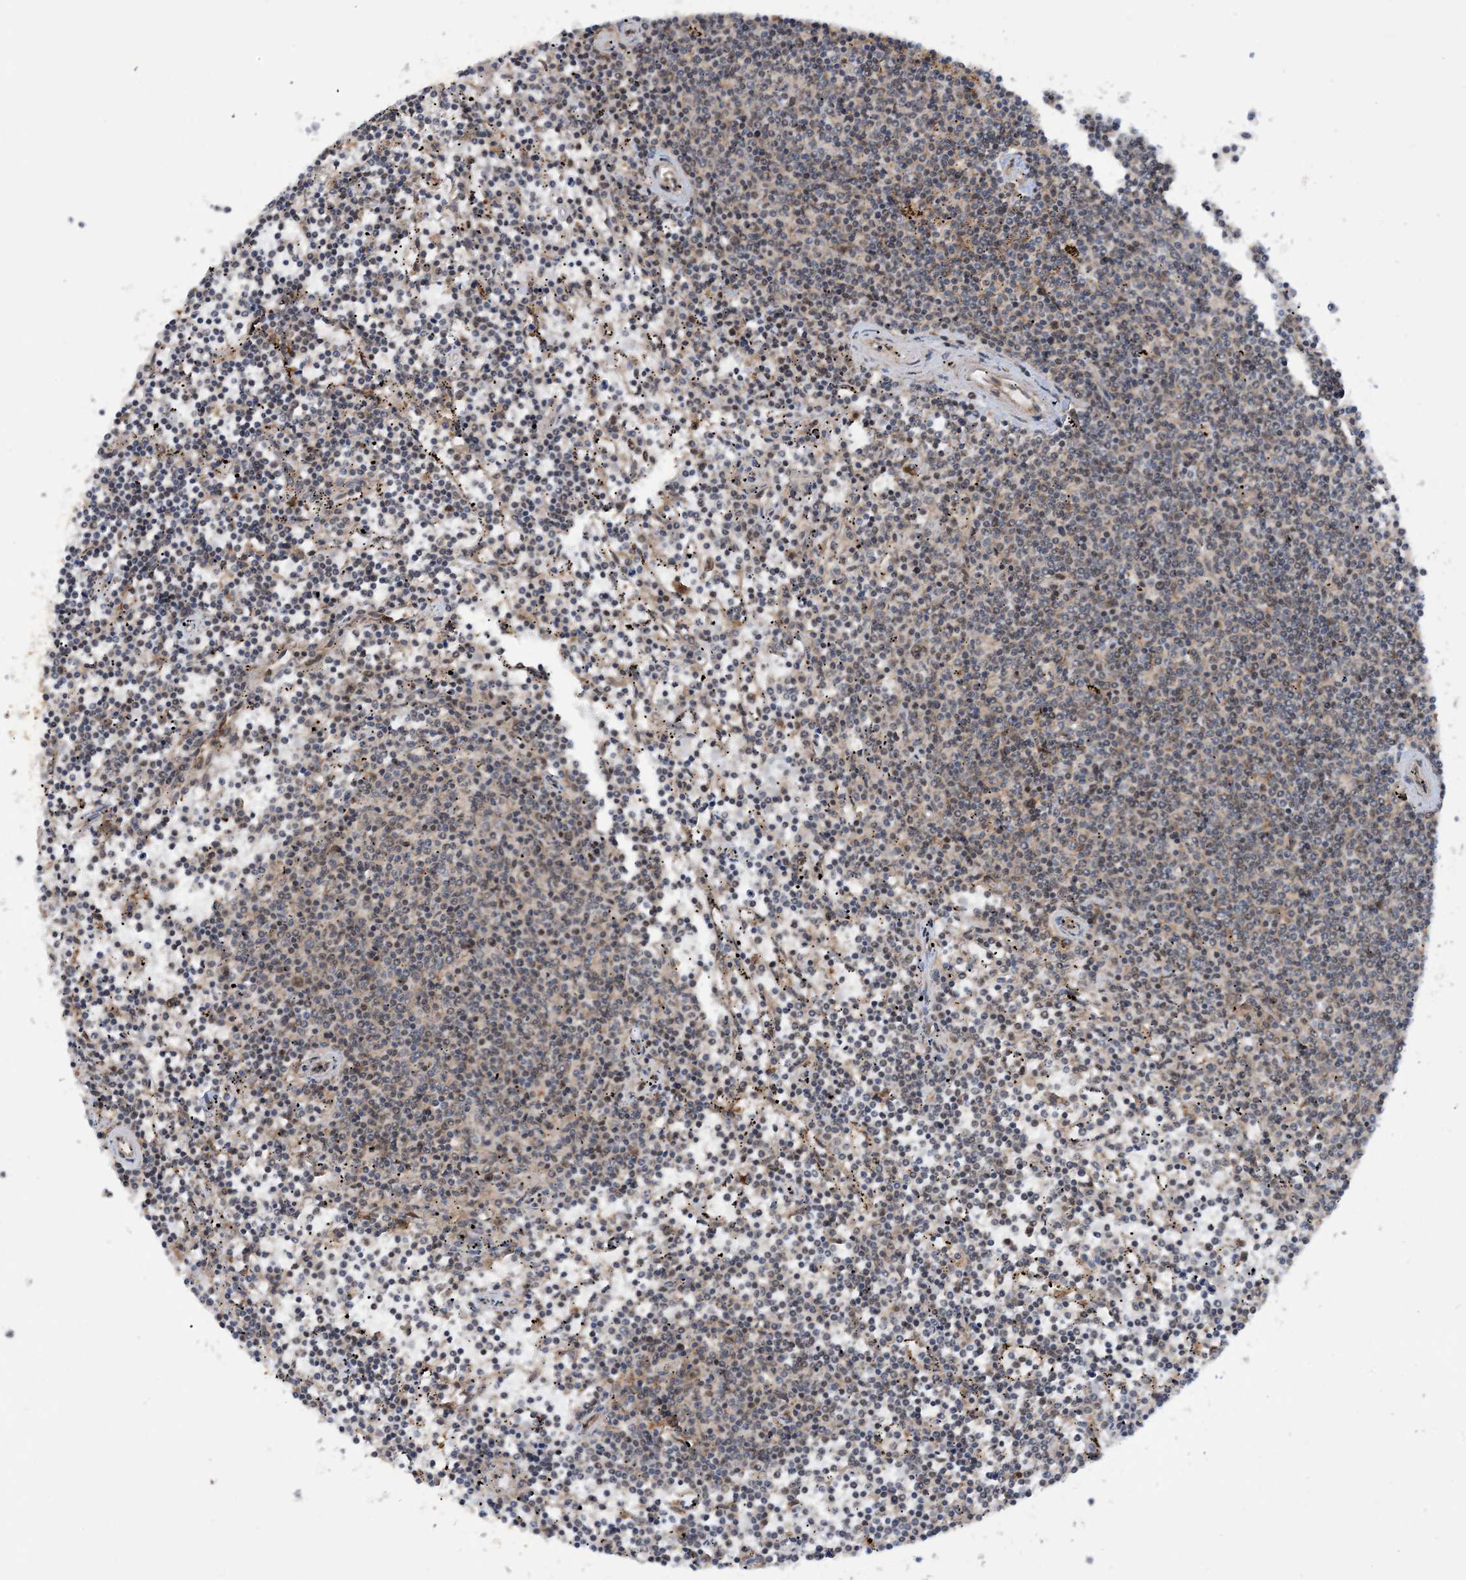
{"staining": {"intensity": "negative", "quantity": "none", "location": "none"}, "tissue": "lymphoma", "cell_type": "Tumor cells", "image_type": "cancer", "snomed": [{"axis": "morphology", "description": "Malignant lymphoma, non-Hodgkin's type, Low grade"}, {"axis": "topography", "description": "Spleen"}], "caption": "This is a photomicrograph of immunohistochemistry (IHC) staining of low-grade malignant lymphoma, non-Hodgkin's type, which shows no positivity in tumor cells. (DAB (3,3'-diaminobenzidine) IHC, high magnification).", "gene": "HEMK1", "patient": {"sex": "female", "age": 50}}